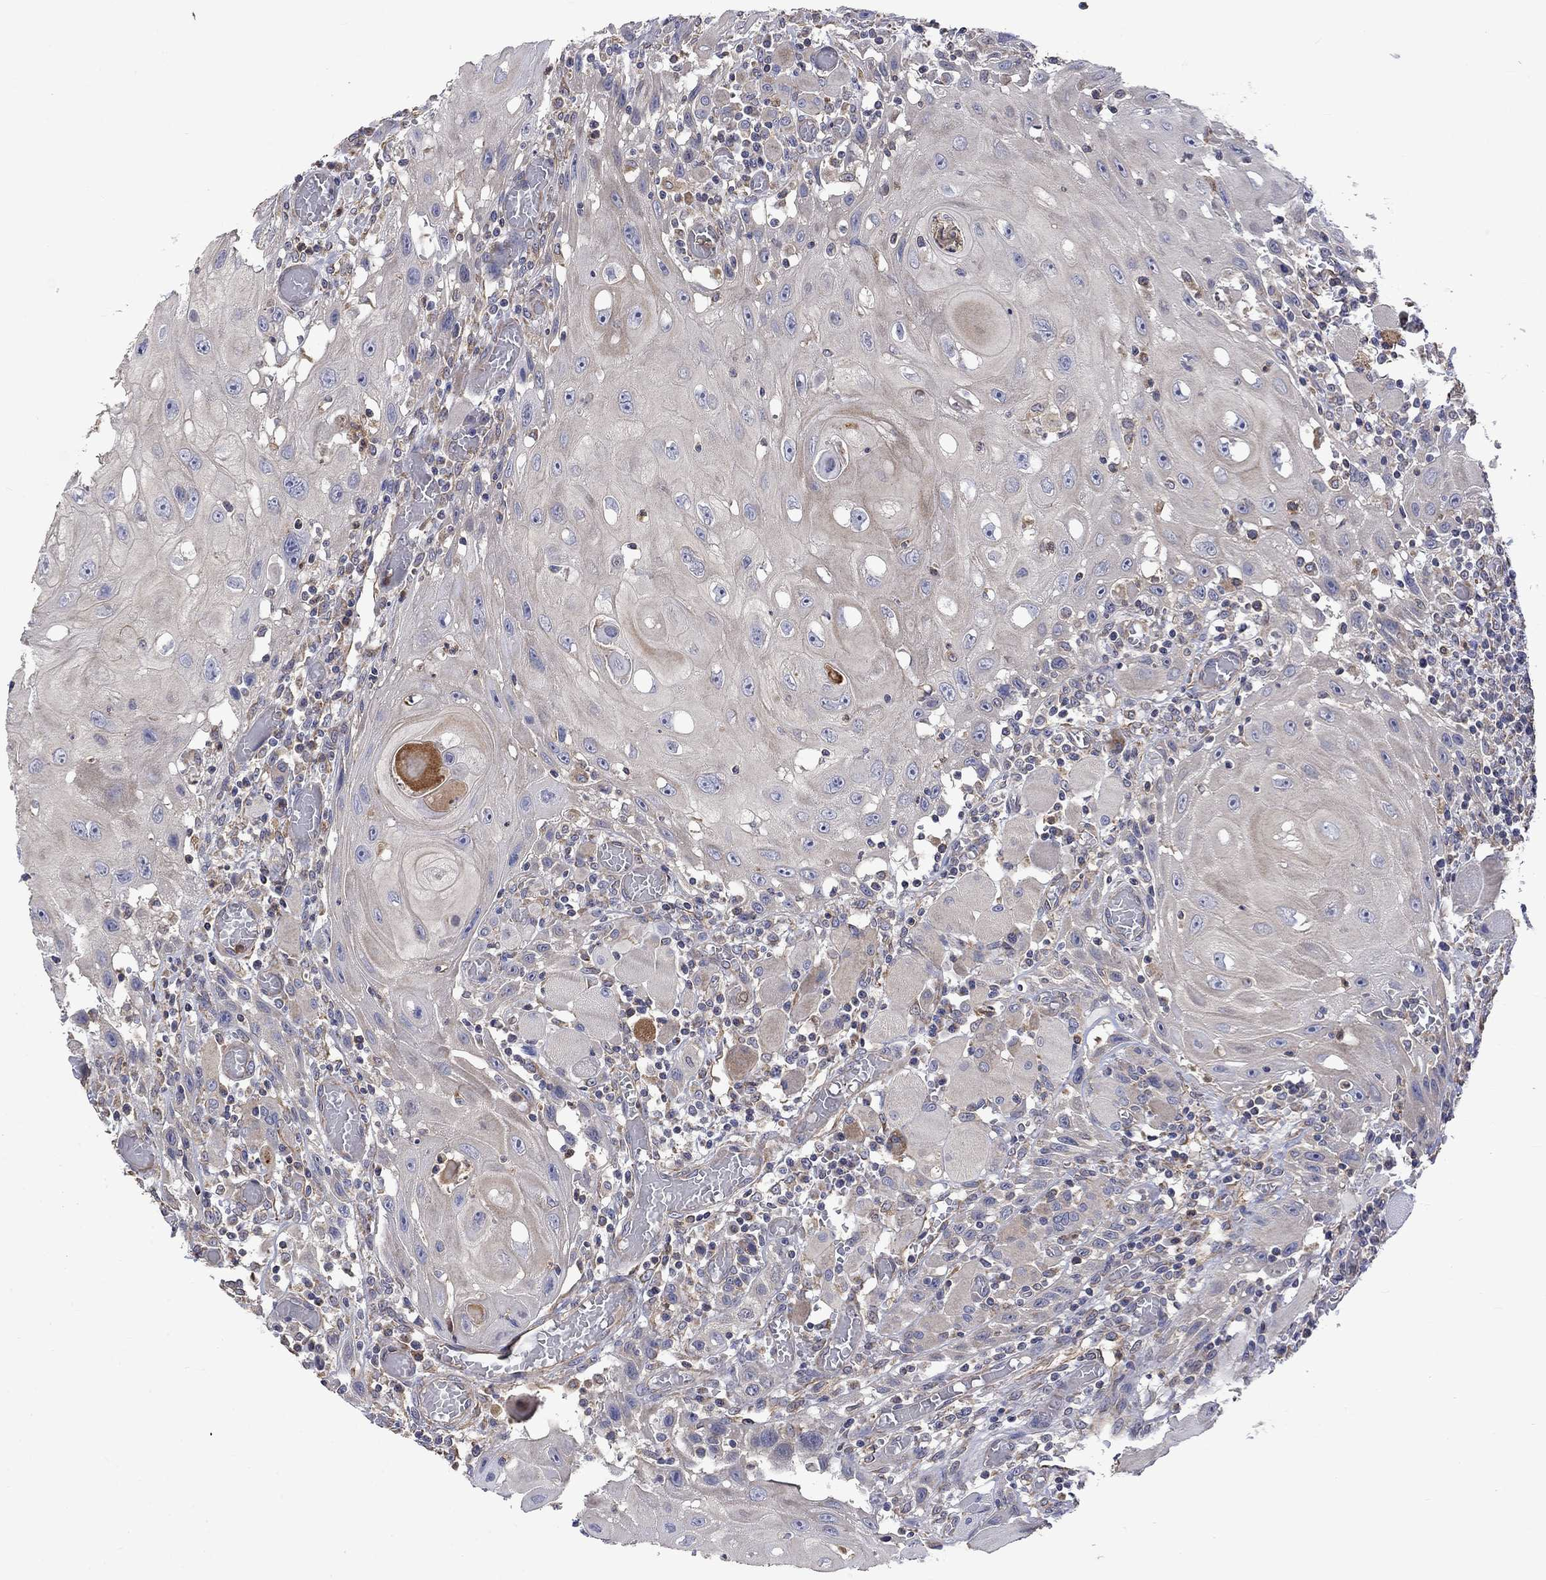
{"staining": {"intensity": "moderate", "quantity": "<25%", "location": "cytoplasmic/membranous"}, "tissue": "head and neck cancer", "cell_type": "Tumor cells", "image_type": "cancer", "snomed": [{"axis": "morphology", "description": "Normal tissue, NOS"}, {"axis": "morphology", "description": "Squamous cell carcinoma, NOS"}, {"axis": "topography", "description": "Oral tissue"}, {"axis": "topography", "description": "Head-Neck"}], "caption": "Moderate cytoplasmic/membranous expression for a protein is present in about <25% of tumor cells of head and neck squamous cell carcinoma using immunohistochemistry.", "gene": "CAMKK2", "patient": {"sex": "male", "age": 71}}